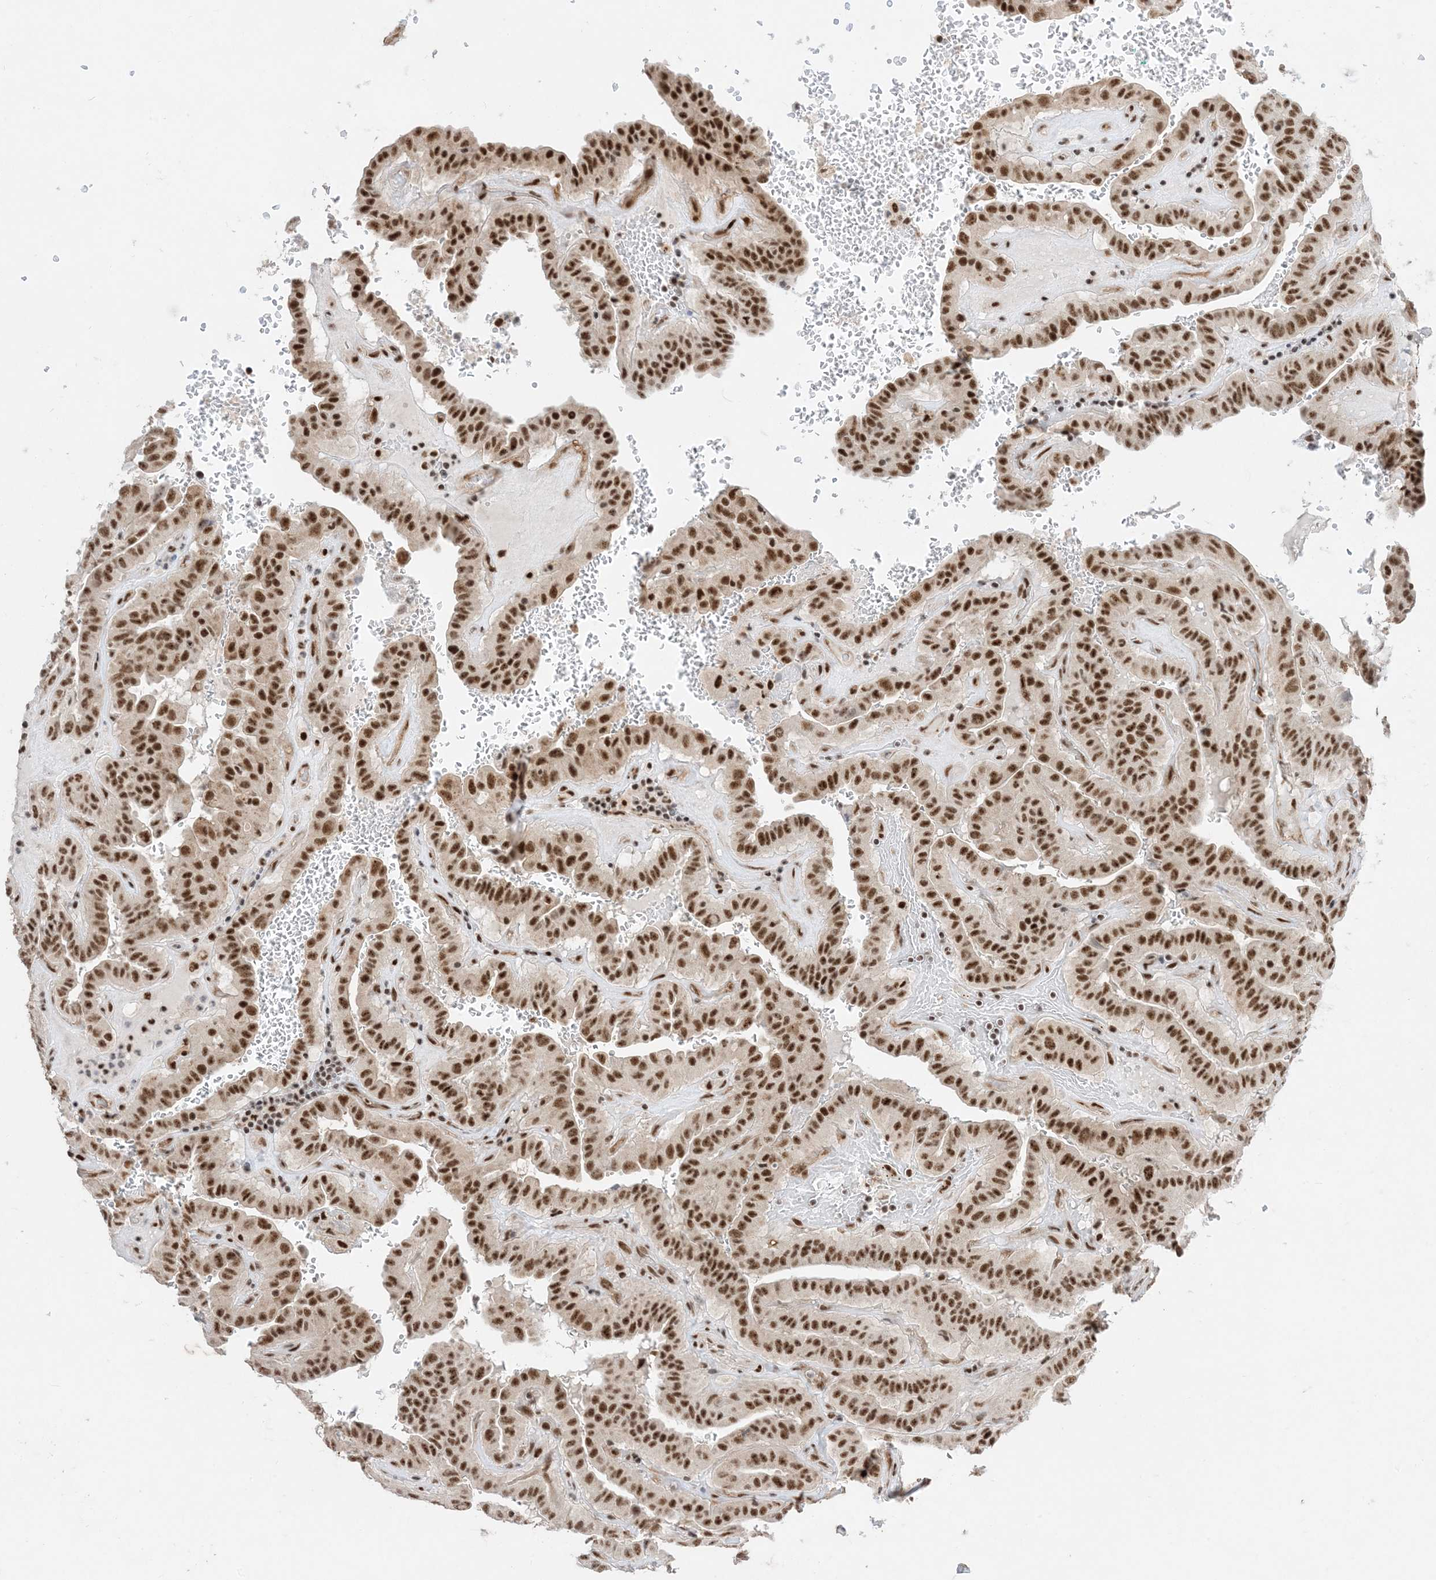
{"staining": {"intensity": "strong", "quantity": ">75%", "location": "nuclear"}, "tissue": "thyroid cancer", "cell_type": "Tumor cells", "image_type": "cancer", "snomed": [{"axis": "morphology", "description": "Papillary adenocarcinoma, NOS"}, {"axis": "topography", "description": "Thyroid gland"}], "caption": "The micrograph demonstrates a brown stain indicating the presence of a protein in the nuclear of tumor cells in thyroid papillary adenocarcinoma.", "gene": "SF3A3", "patient": {"sex": "male", "age": 77}}